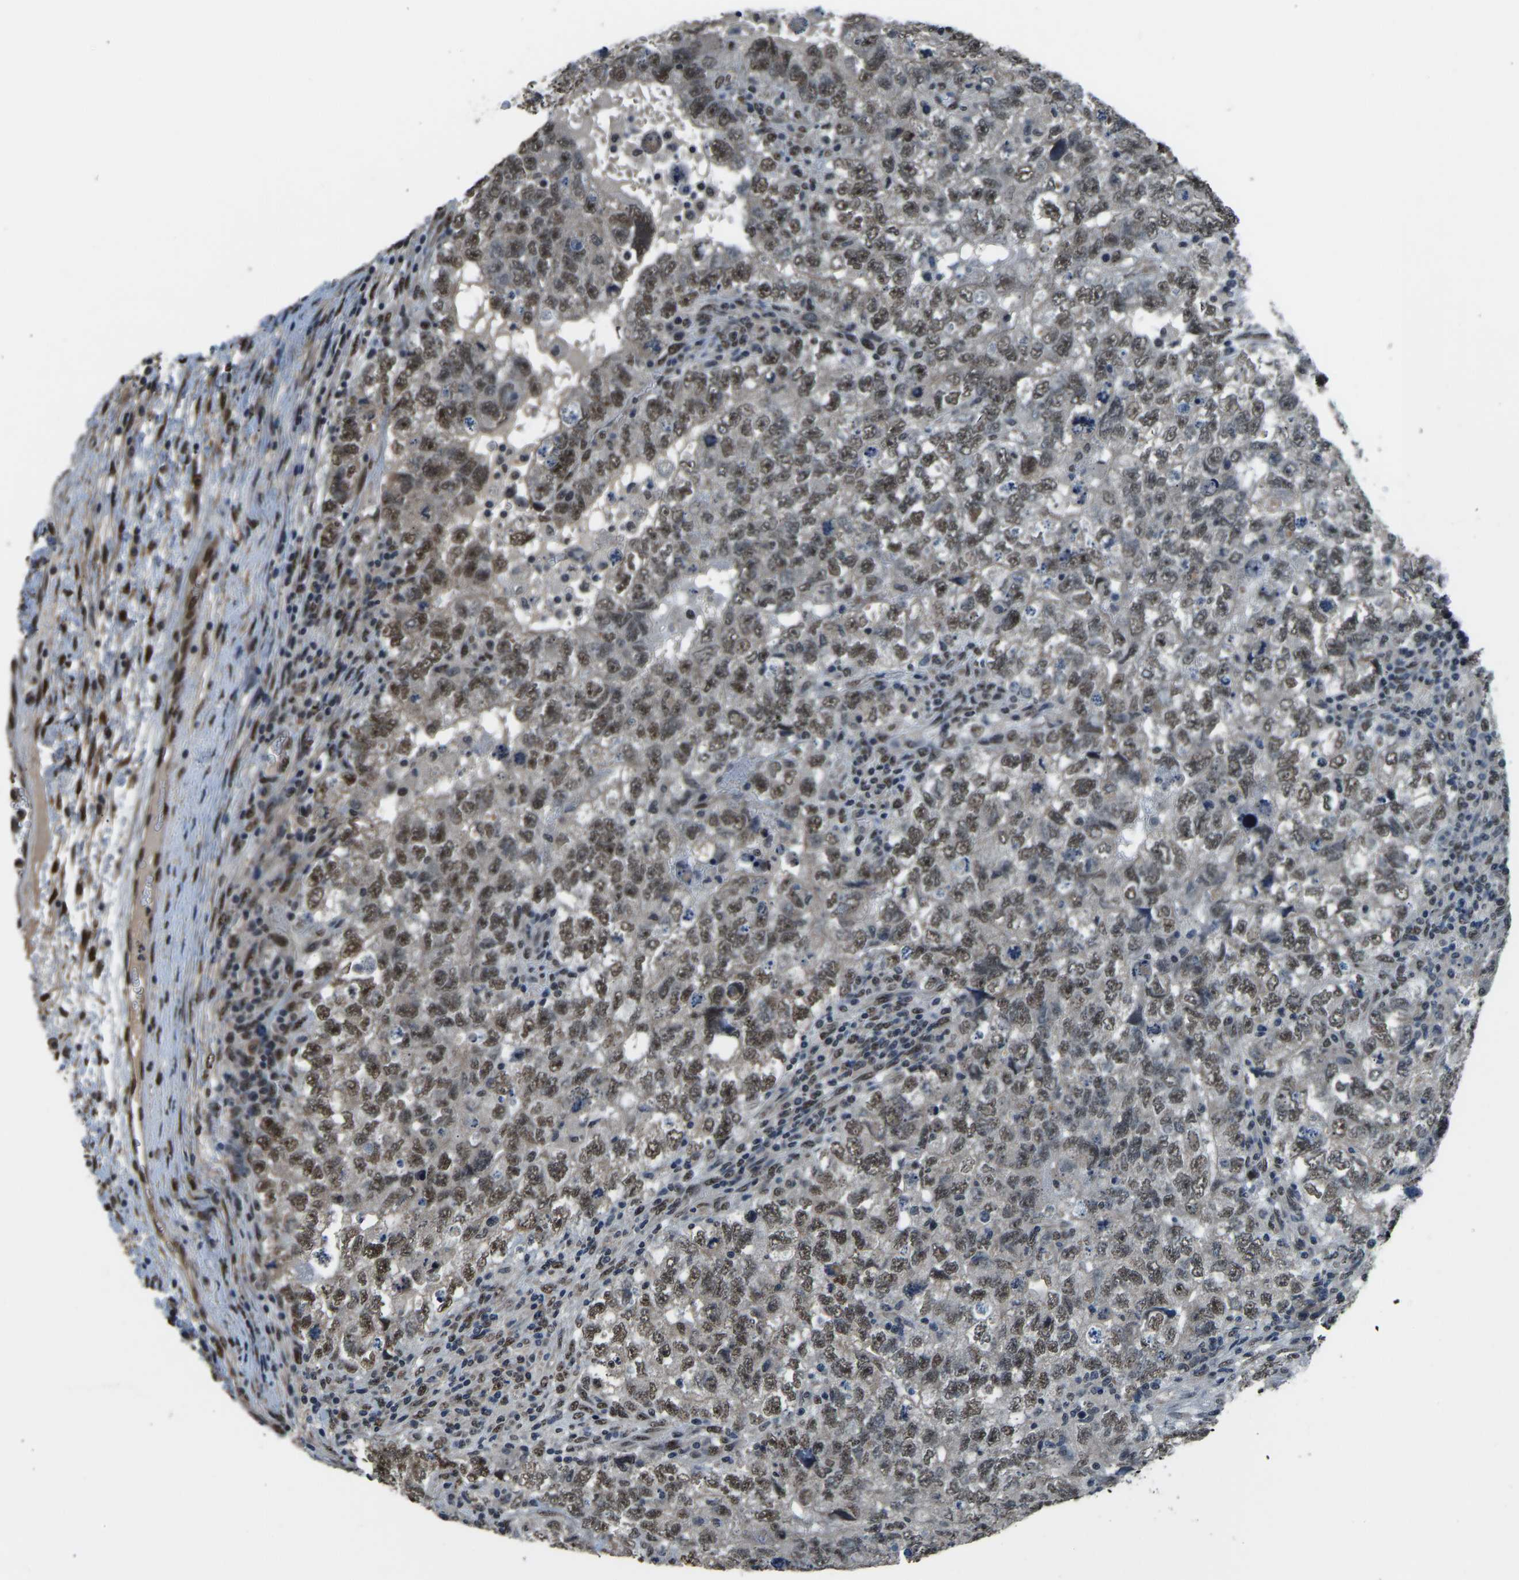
{"staining": {"intensity": "weak", "quantity": ">75%", "location": "nuclear"}, "tissue": "testis cancer", "cell_type": "Tumor cells", "image_type": "cancer", "snomed": [{"axis": "morphology", "description": "Carcinoma, Embryonal, NOS"}, {"axis": "topography", "description": "Testis"}], "caption": "This is an image of immunohistochemistry (IHC) staining of testis embryonal carcinoma, which shows weak positivity in the nuclear of tumor cells.", "gene": "FOS", "patient": {"sex": "male", "age": 36}}